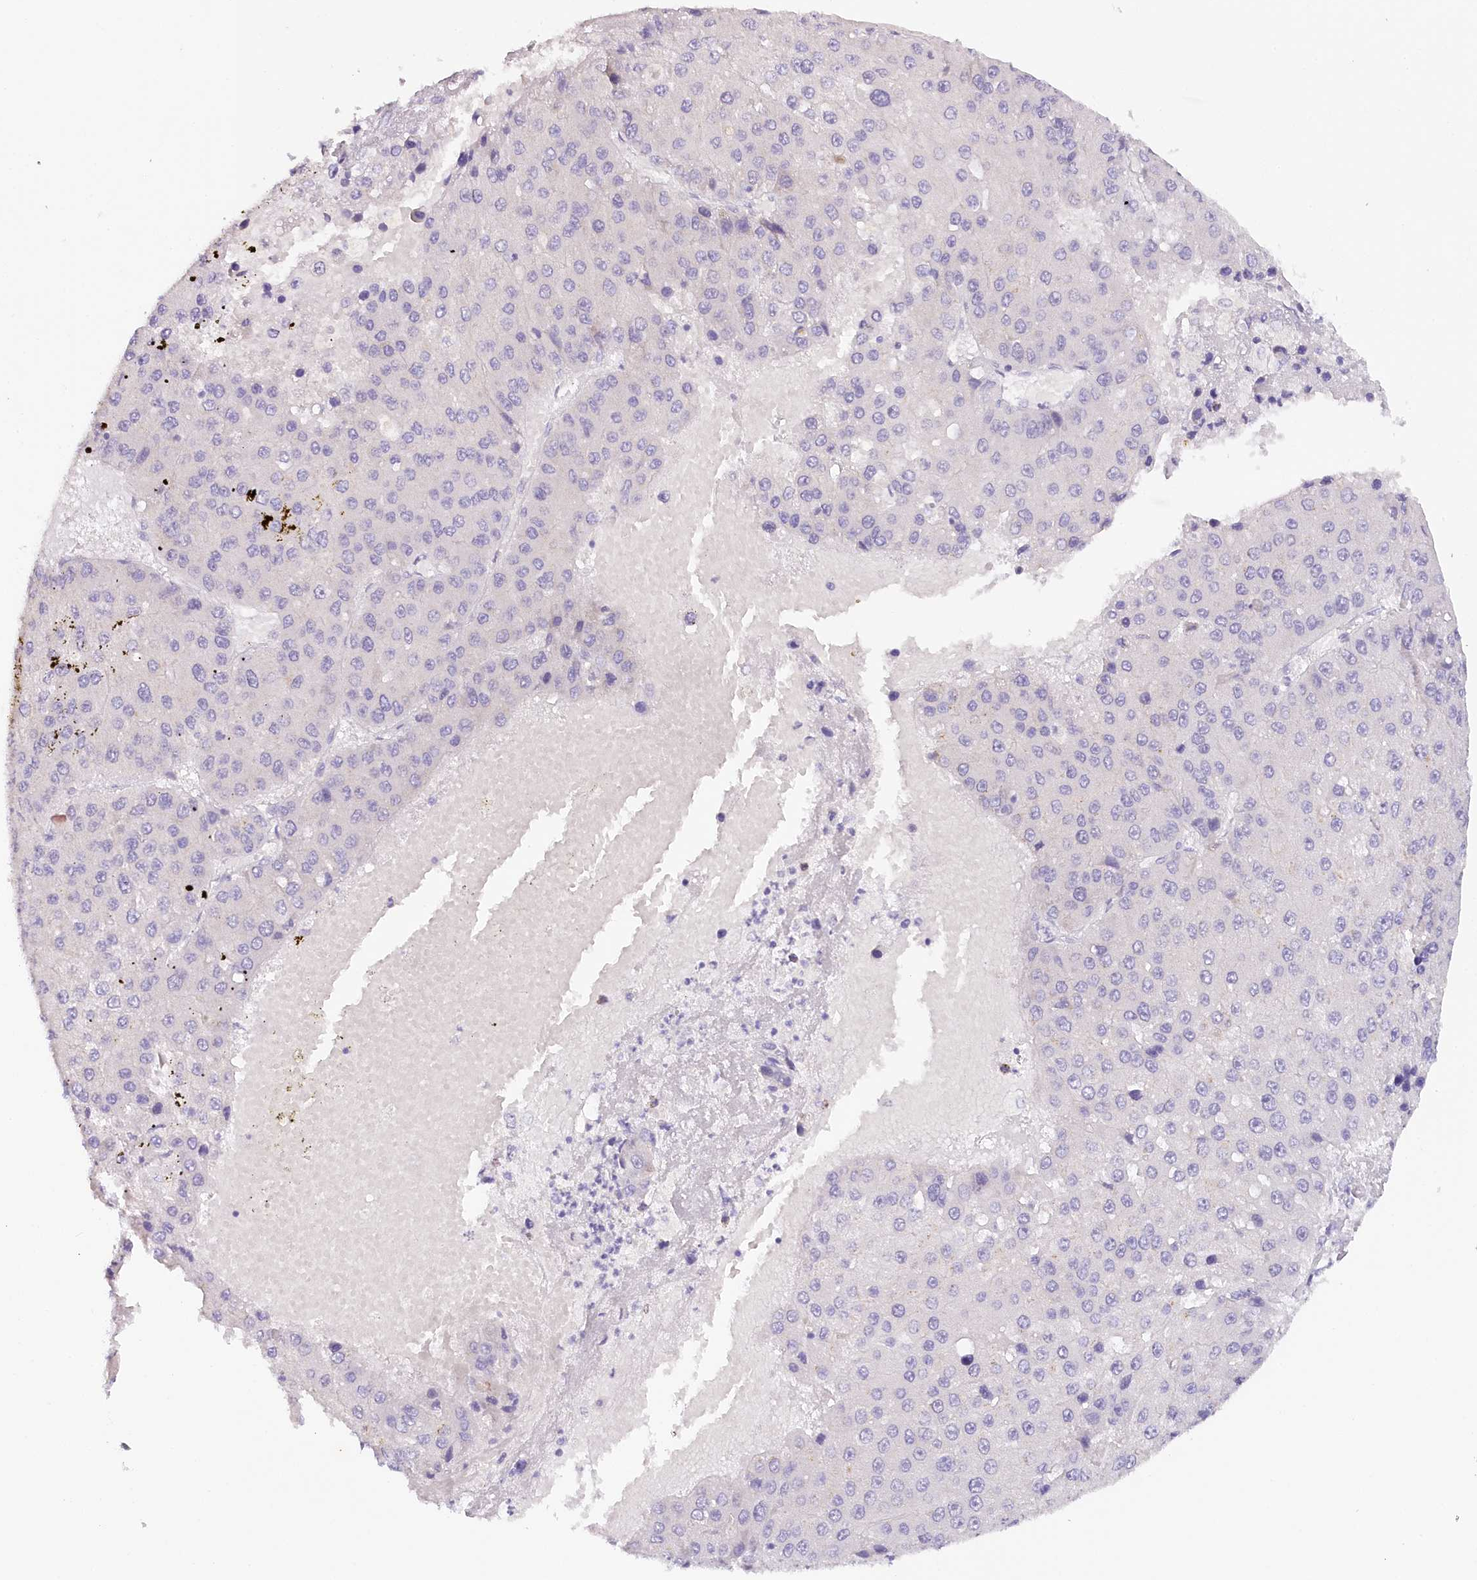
{"staining": {"intensity": "negative", "quantity": "none", "location": "none"}, "tissue": "liver cancer", "cell_type": "Tumor cells", "image_type": "cancer", "snomed": [{"axis": "morphology", "description": "Carcinoma, Hepatocellular, NOS"}, {"axis": "topography", "description": "Liver"}], "caption": "Tumor cells show no significant staining in liver hepatocellular carcinoma.", "gene": "TP53", "patient": {"sex": "female", "age": 73}}